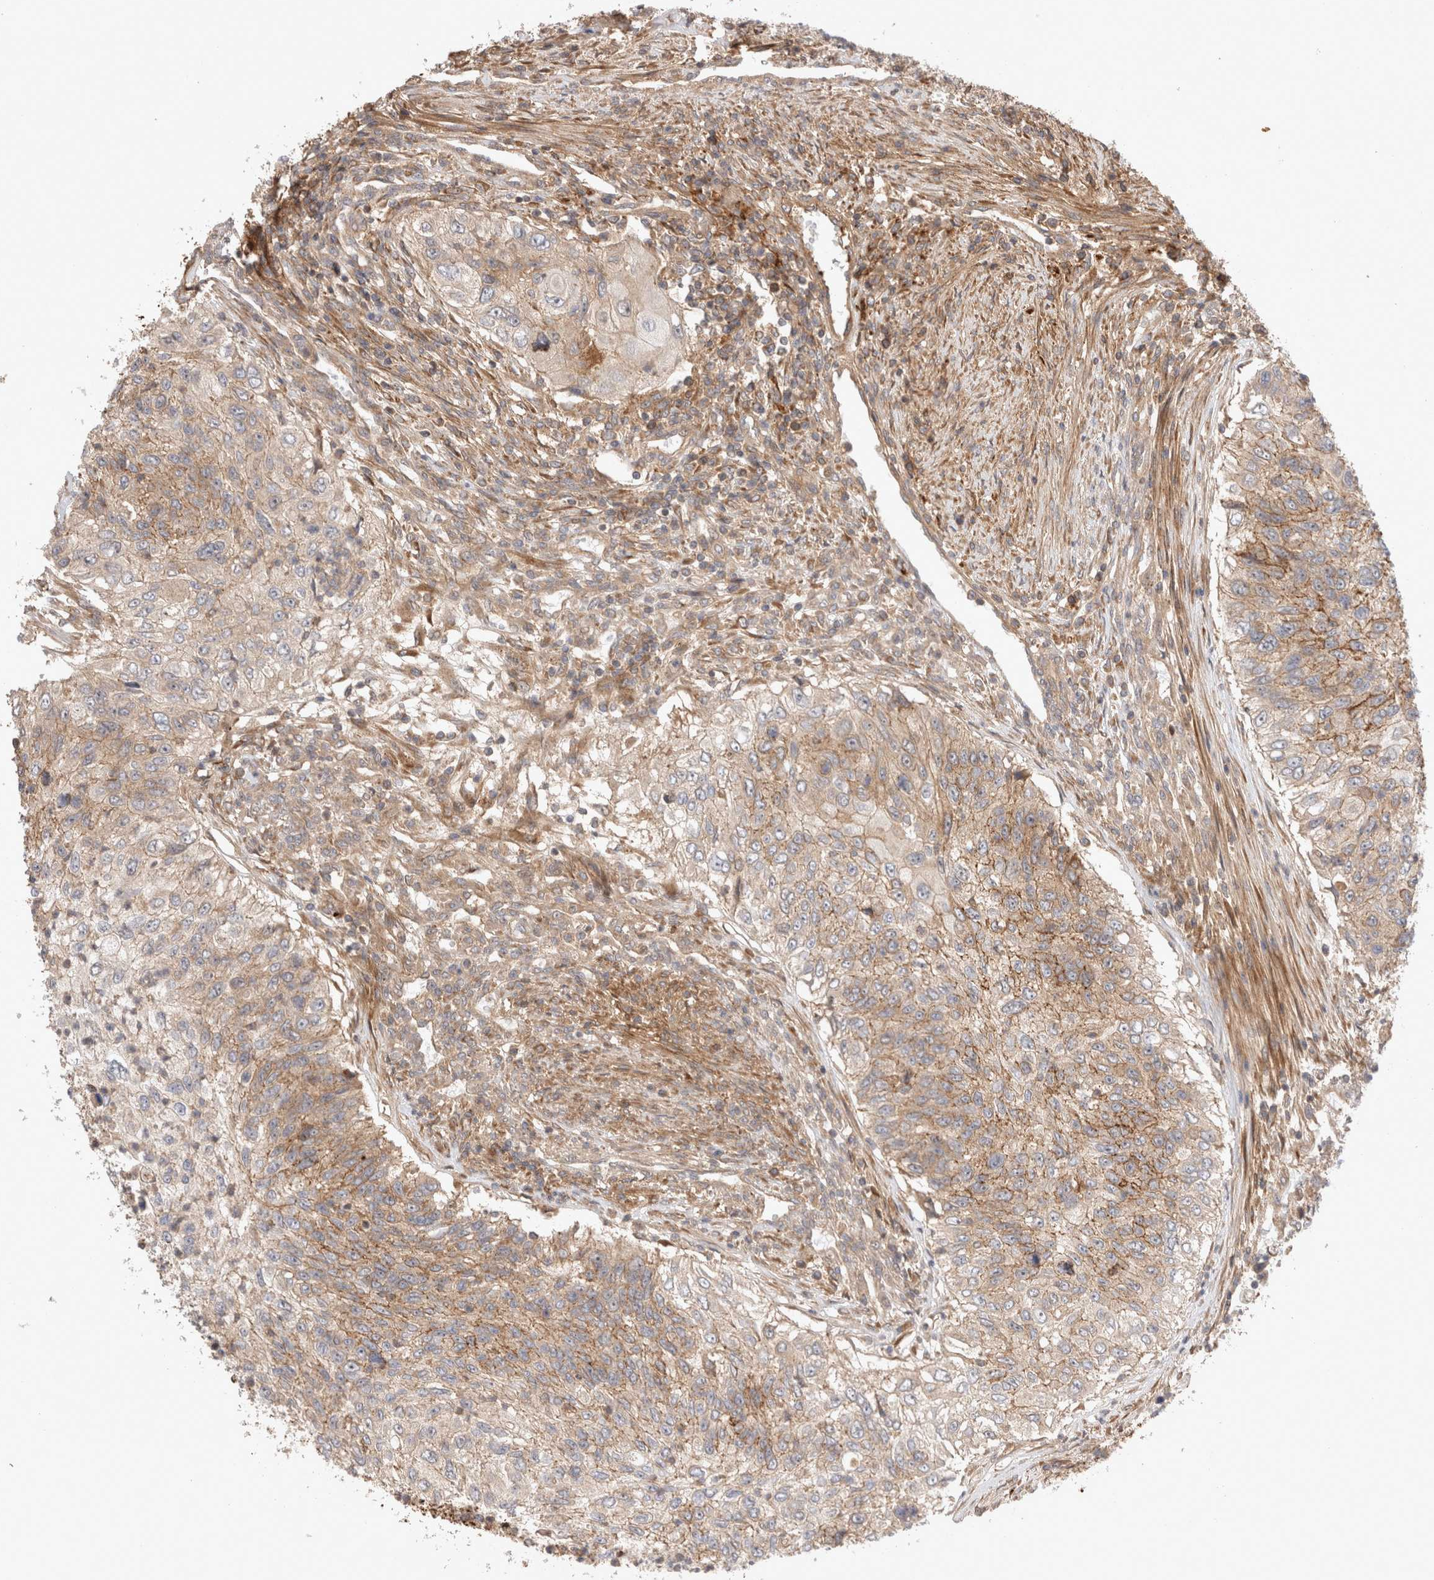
{"staining": {"intensity": "moderate", "quantity": "25%-75%", "location": "cytoplasmic/membranous"}, "tissue": "urothelial cancer", "cell_type": "Tumor cells", "image_type": "cancer", "snomed": [{"axis": "morphology", "description": "Urothelial carcinoma, High grade"}, {"axis": "topography", "description": "Urinary bladder"}], "caption": "Immunohistochemistry (IHC) staining of high-grade urothelial carcinoma, which displays medium levels of moderate cytoplasmic/membranous expression in approximately 25%-75% of tumor cells indicating moderate cytoplasmic/membranous protein expression. The staining was performed using DAB (3,3'-diaminobenzidine) (brown) for protein detection and nuclei were counterstained in hematoxylin (blue).", "gene": "VPS28", "patient": {"sex": "female", "age": 60}}